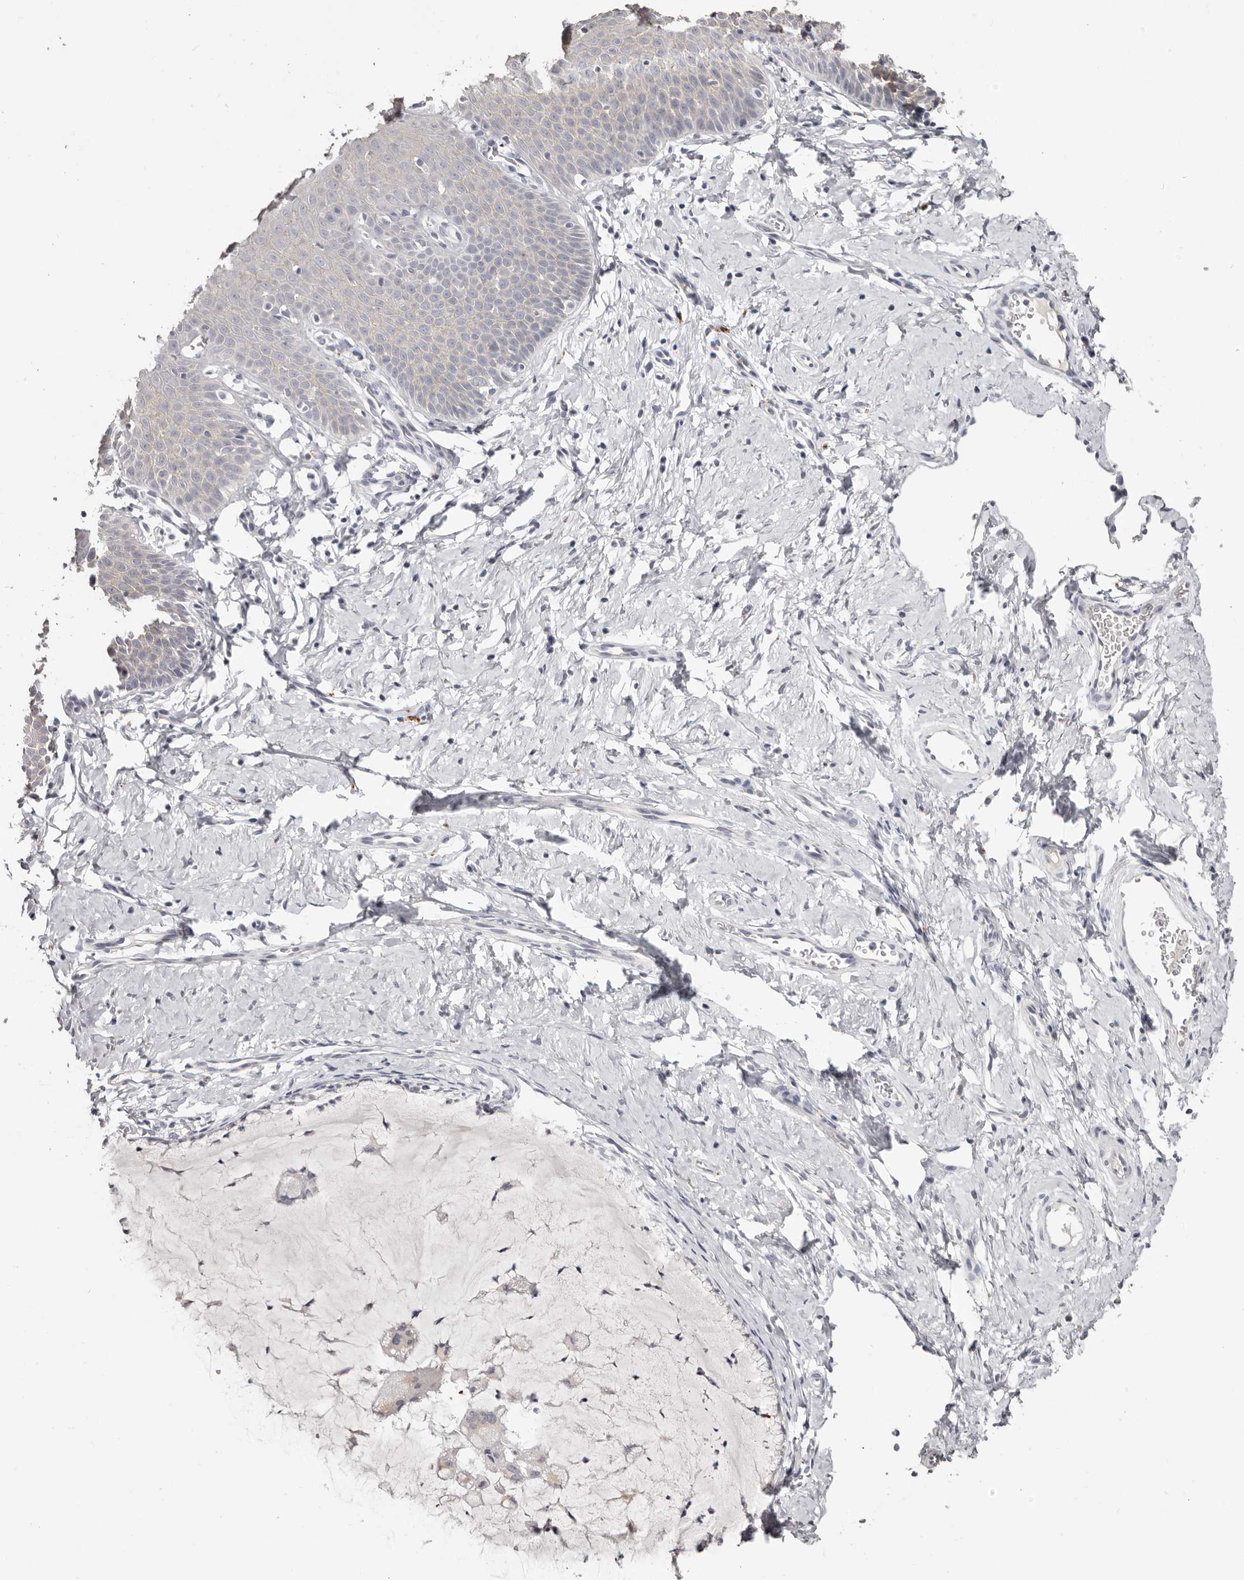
{"staining": {"intensity": "moderate", "quantity": "<25%", "location": "cytoplasmic/membranous"}, "tissue": "cervix", "cell_type": "Glandular cells", "image_type": "normal", "snomed": [{"axis": "morphology", "description": "Normal tissue, NOS"}, {"axis": "topography", "description": "Cervix"}], "caption": "Cervix stained with DAB immunohistochemistry exhibits low levels of moderate cytoplasmic/membranous staining in approximately <25% of glandular cells. Nuclei are stained in blue.", "gene": "PCDHB6", "patient": {"sex": "female", "age": 36}}